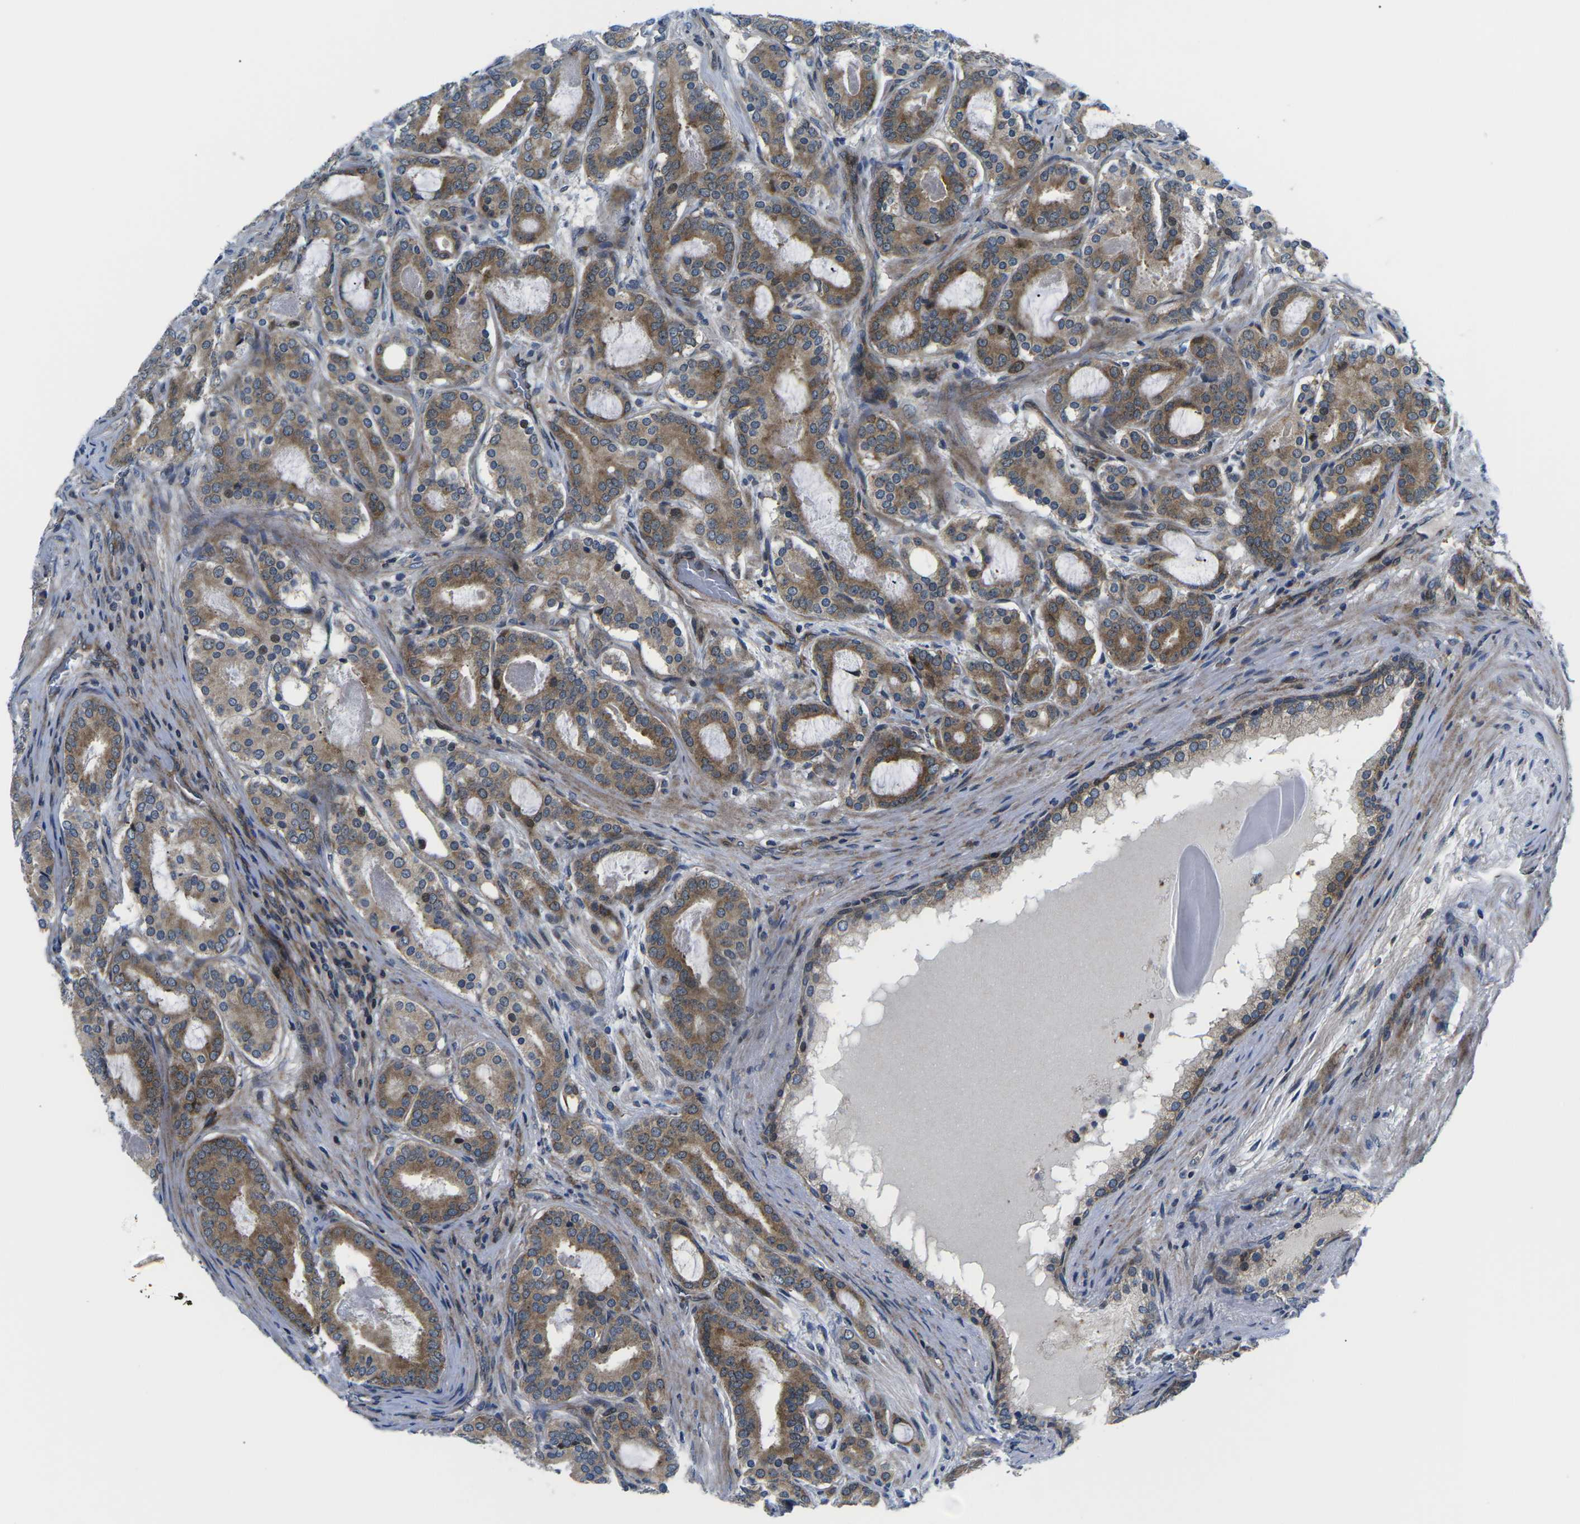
{"staining": {"intensity": "moderate", "quantity": ">75%", "location": "cytoplasmic/membranous"}, "tissue": "prostate cancer", "cell_type": "Tumor cells", "image_type": "cancer", "snomed": [{"axis": "morphology", "description": "Adenocarcinoma, High grade"}, {"axis": "topography", "description": "Prostate"}], "caption": "An immunohistochemistry (IHC) image of neoplastic tissue is shown. Protein staining in brown shows moderate cytoplasmic/membranous positivity in high-grade adenocarcinoma (prostate) within tumor cells. (DAB (3,3'-diaminobenzidine) IHC, brown staining for protein, blue staining for nuclei).", "gene": "EIF4E", "patient": {"sex": "male", "age": 60}}